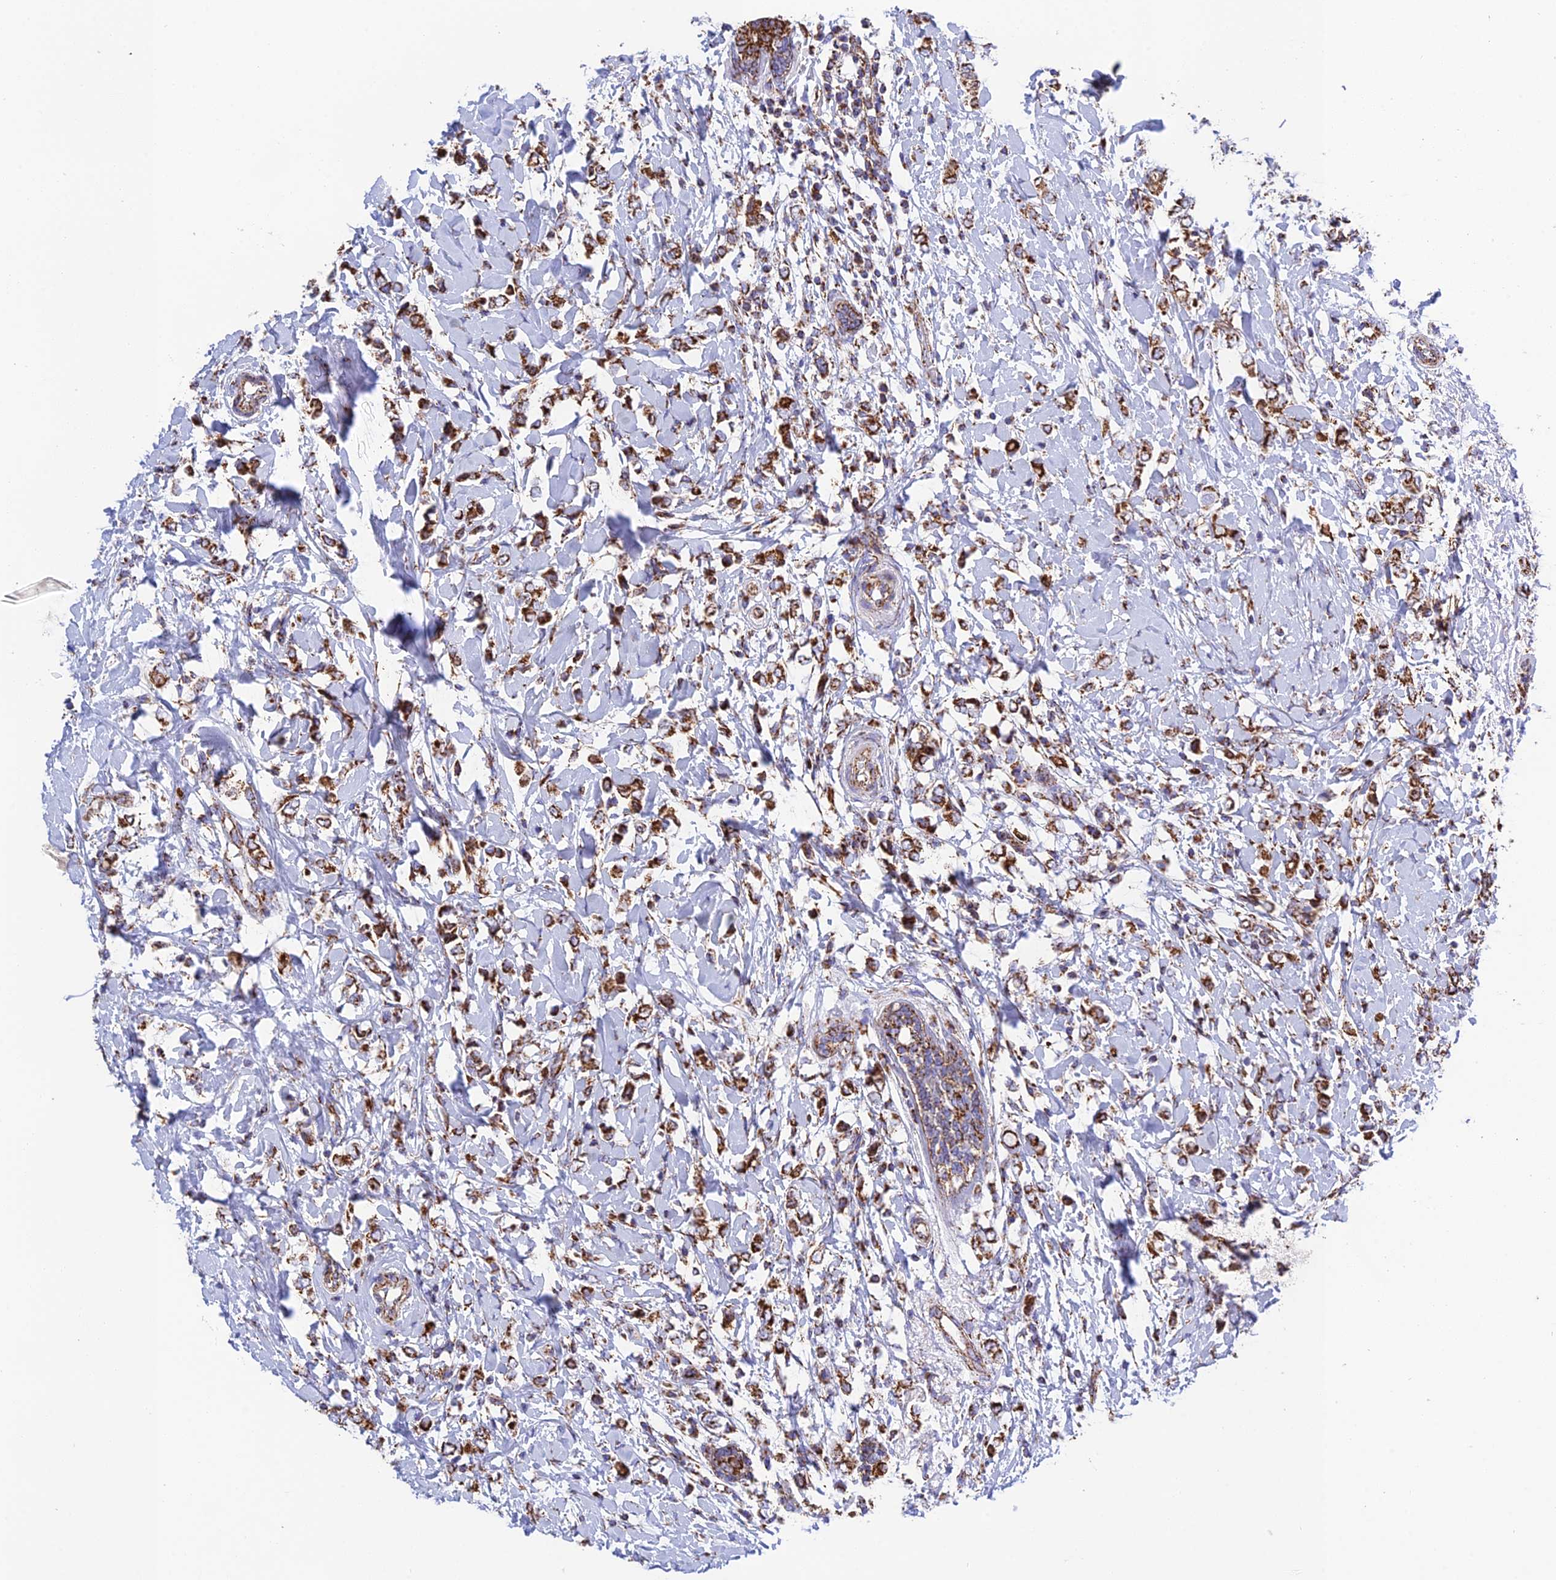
{"staining": {"intensity": "strong", "quantity": ">75%", "location": "cytoplasmic/membranous"}, "tissue": "breast cancer", "cell_type": "Tumor cells", "image_type": "cancer", "snomed": [{"axis": "morphology", "description": "Normal tissue, NOS"}, {"axis": "morphology", "description": "Lobular carcinoma"}, {"axis": "topography", "description": "Breast"}], "caption": "This image demonstrates lobular carcinoma (breast) stained with IHC to label a protein in brown. The cytoplasmic/membranous of tumor cells show strong positivity for the protein. Nuclei are counter-stained blue.", "gene": "CHCHD3", "patient": {"sex": "female", "age": 47}}